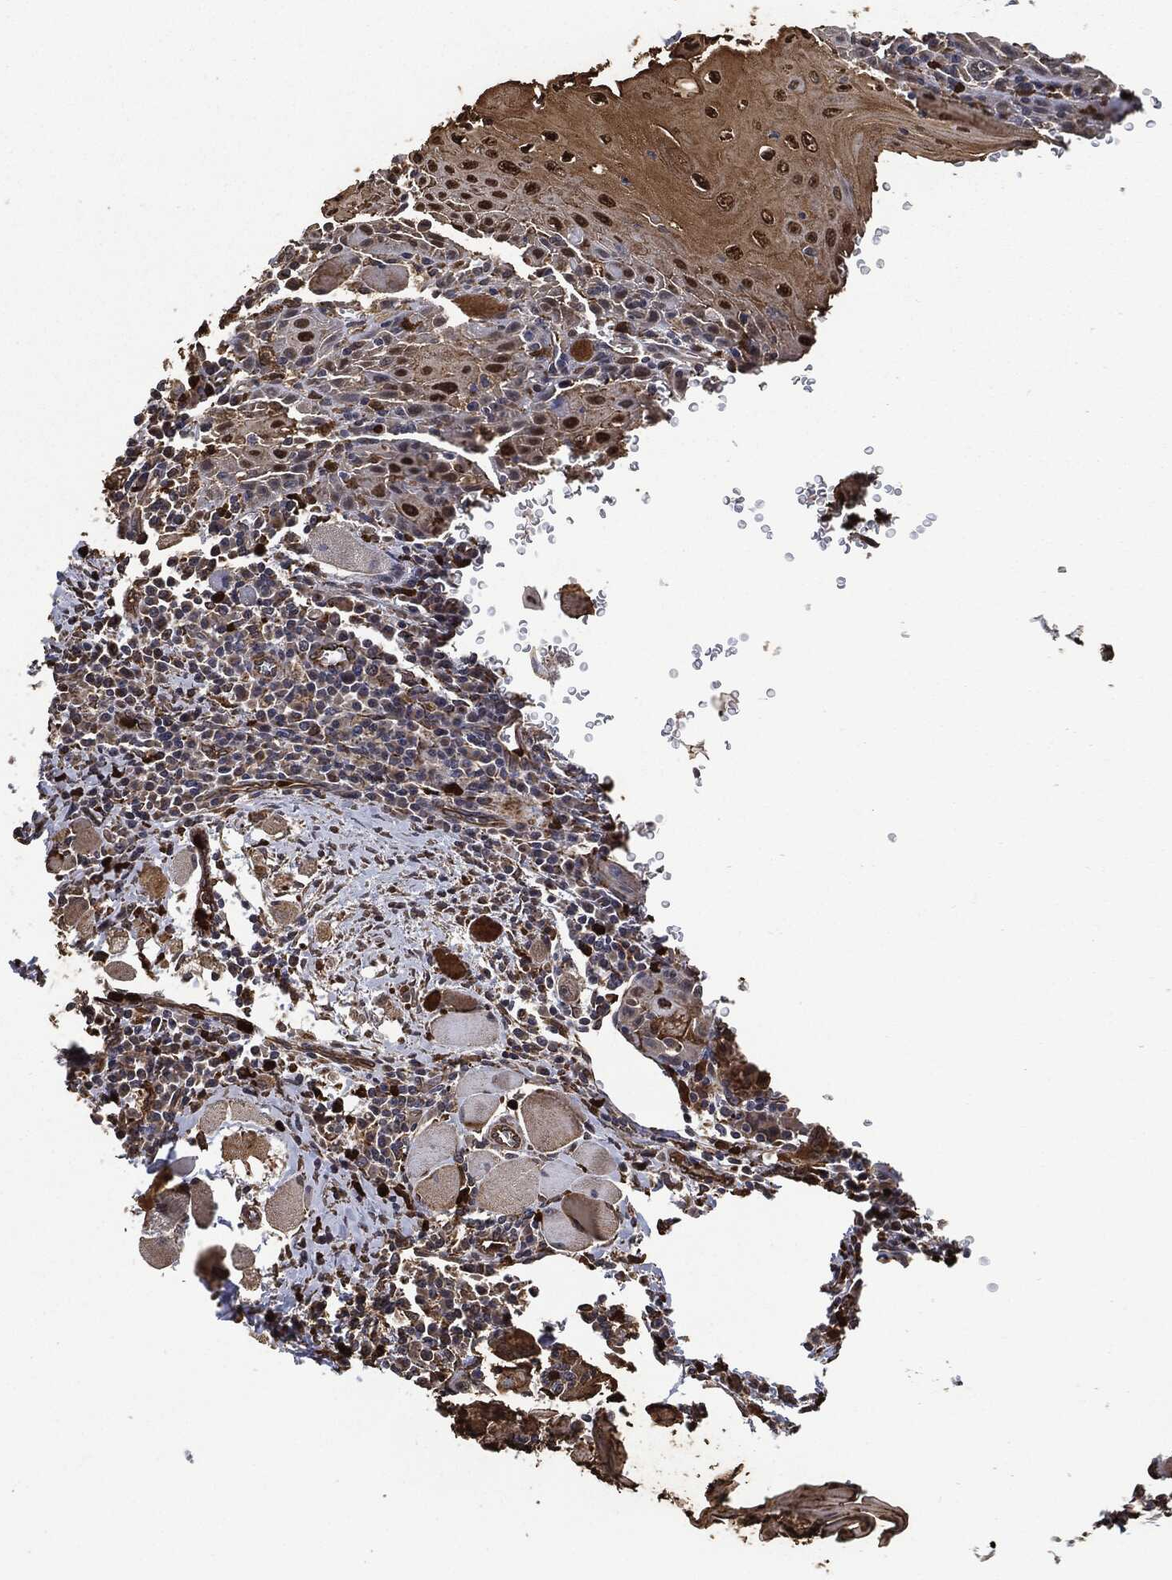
{"staining": {"intensity": "moderate", "quantity": "25%-75%", "location": "cytoplasmic/membranous,nuclear"}, "tissue": "head and neck cancer", "cell_type": "Tumor cells", "image_type": "cancer", "snomed": [{"axis": "morphology", "description": "Normal tissue, NOS"}, {"axis": "morphology", "description": "Squamous cell carcinoma, NOS"}, {"axis": "topography", "description": "Oral tissue"}, {"axis": "topography", "description": "Head-Neck"}], "caption": "Protein analysis of squamous cell carcinoma (head and neck) tissue shows moderate cytoplasmic/membranous and nuclear expression in about 25%-75% of tumor cells.", "gene": "S100A9", "patient": {"sex": "male", "age": 52}}